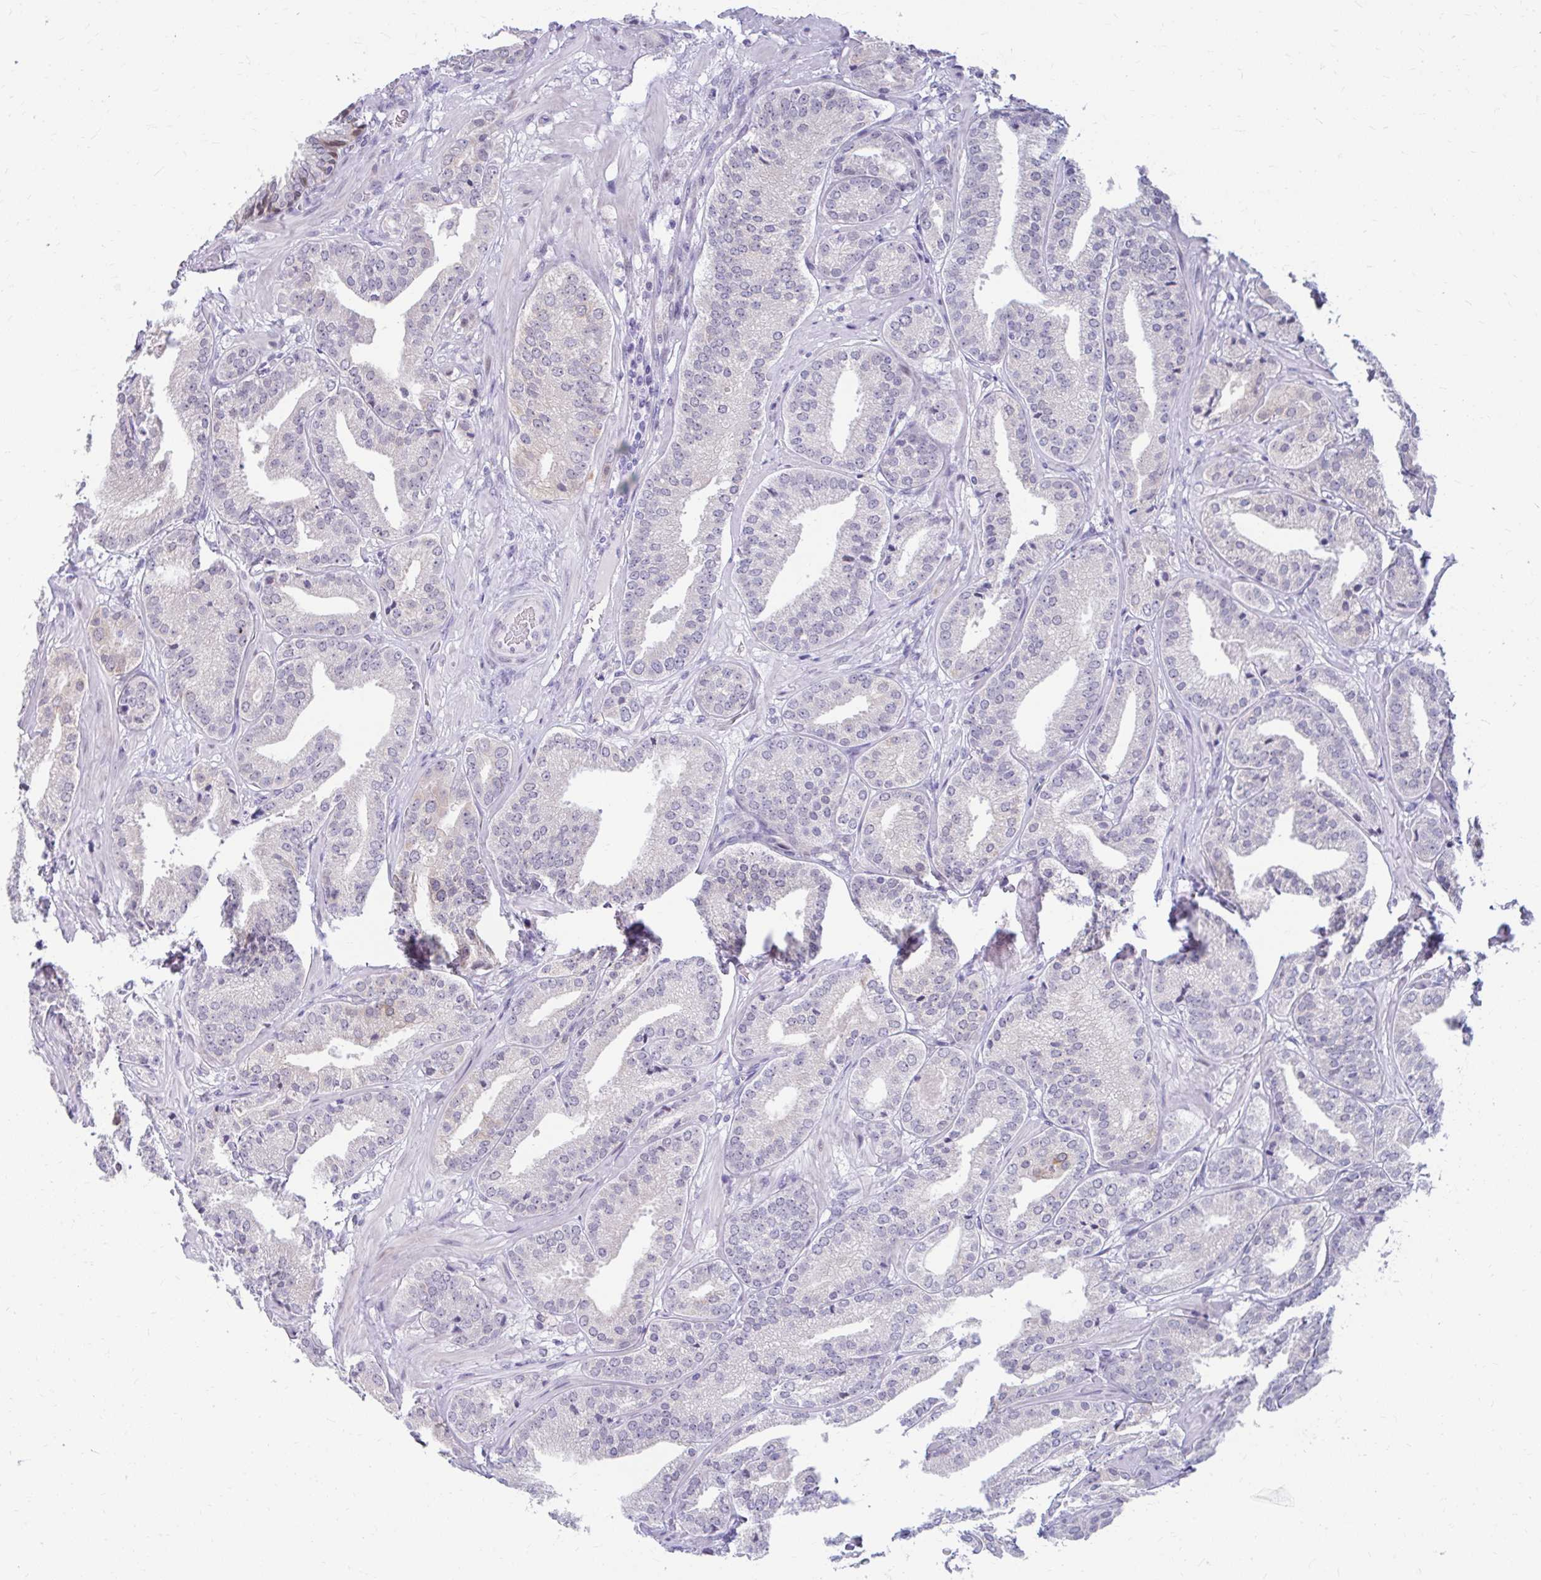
{"staining": {"intensity": "negative", "quantity": "none", "location": "none"}, "tissue": "prostate cancer", "cell_type": "Tumor cells", "image_type": "cancer", "snomed": [{"axis": "morphology", "description": "Adenocarcinoma, High grade"}, {"axis": "topography", "description": "Prostate"}], "caption": "Prostate cancer (high-grade adenocarcinoma) was stained to show a protein in brown. There is no significant positivity in tumor cells.", "gene": "RGS16", "patient": {"sex": "male", "age": 63}}